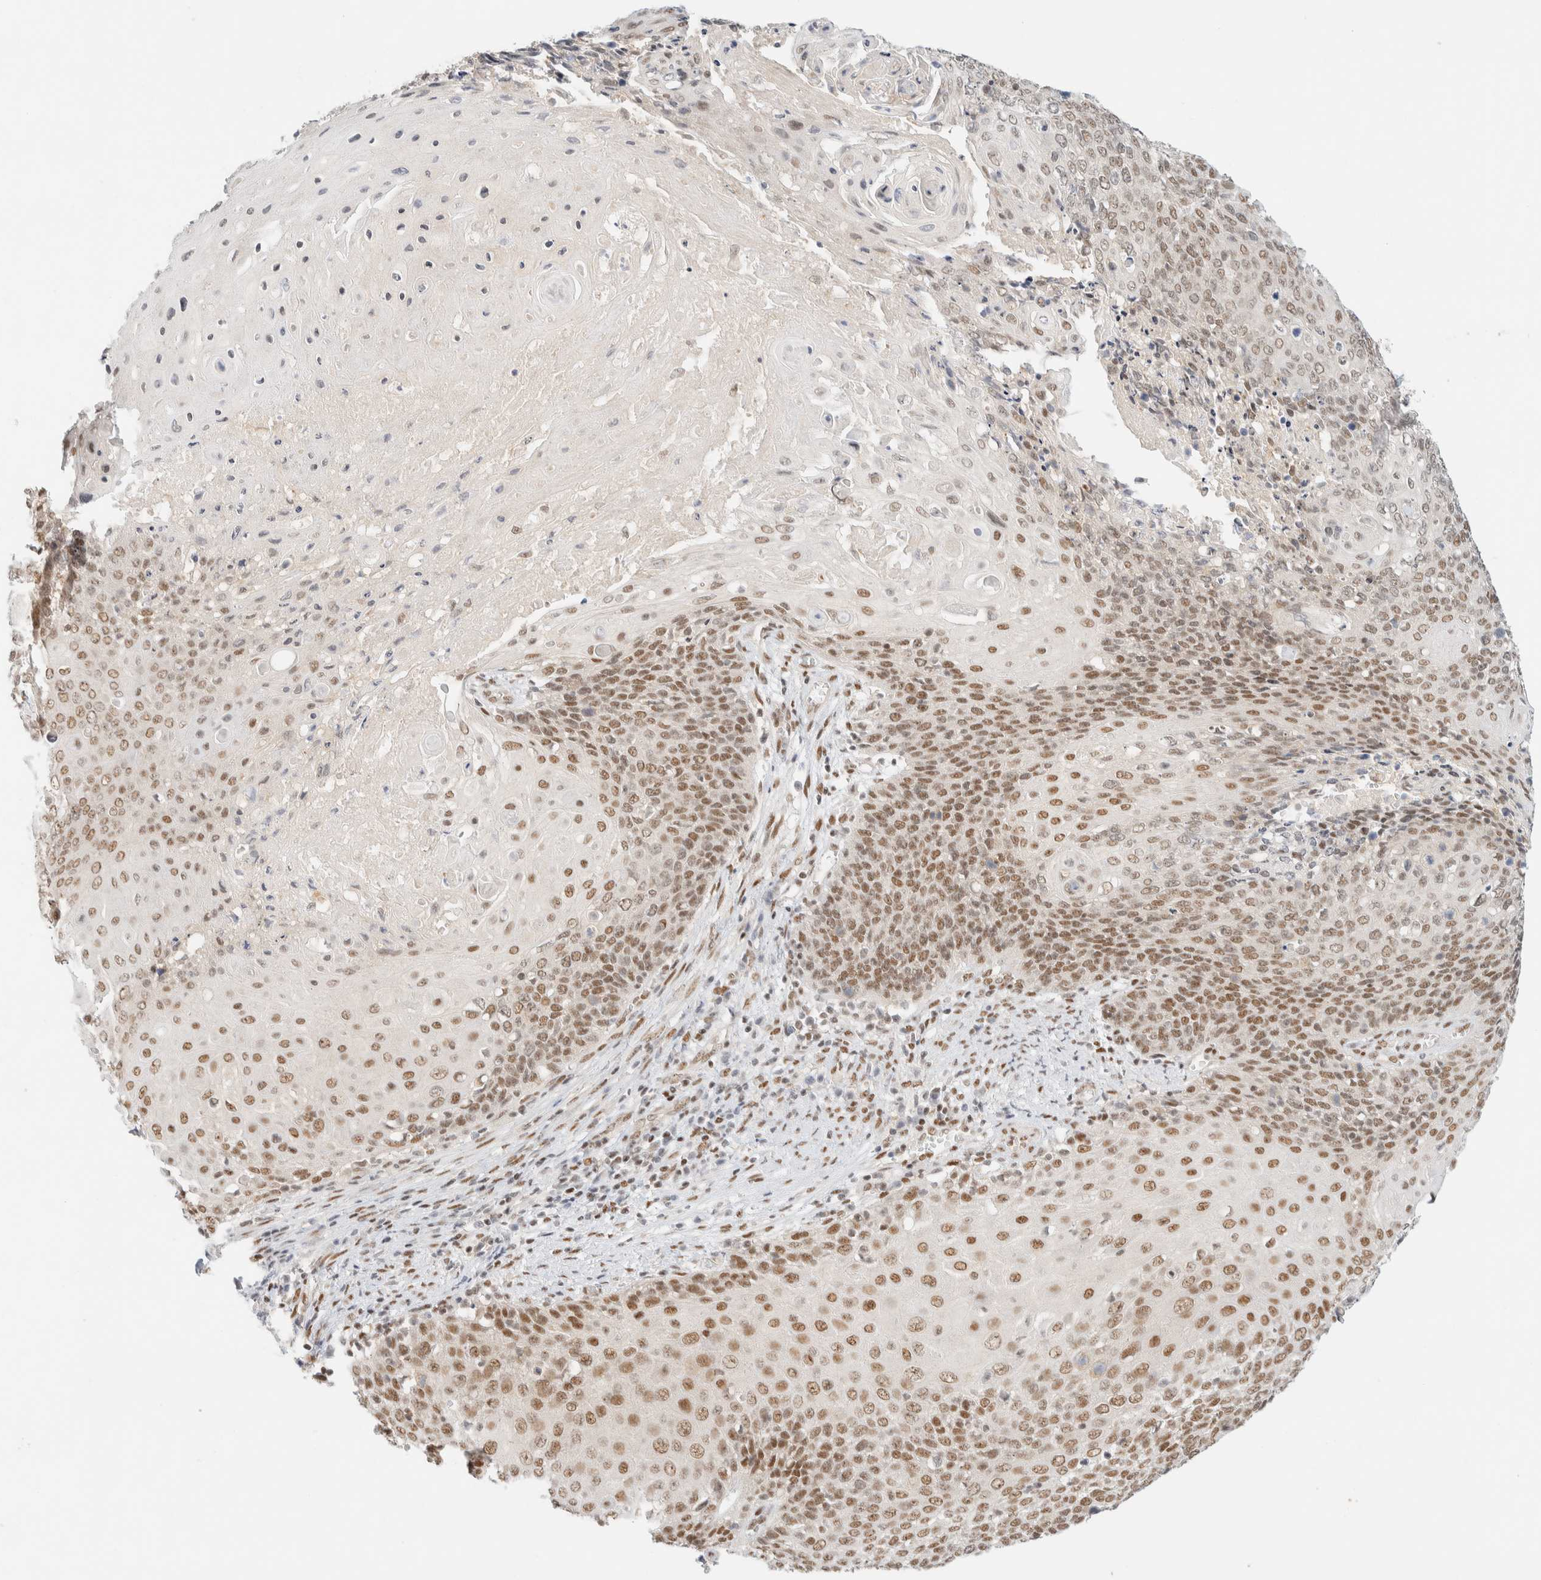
{"staining": {"intensity": "moderate", "quantity": ">75%", "location": "nuclear"}, "tissue": "cervical cancer", "cell_type": "Tumor cells", "image_type": "cancer", "snomed": [{"axis": "morphology", "description": "Squamous cell carcinoma, NOS"}, {"axis": "topography", "description": "Cervix"}], "caption": "A high-resolution micrograph shows IHC staining of cervical cancer, which exhibits moderate nuclear expression in approximately >75% of tumor cells.", "gene": "PYGO2", "patient": {"sex": "female", "age": 39}}